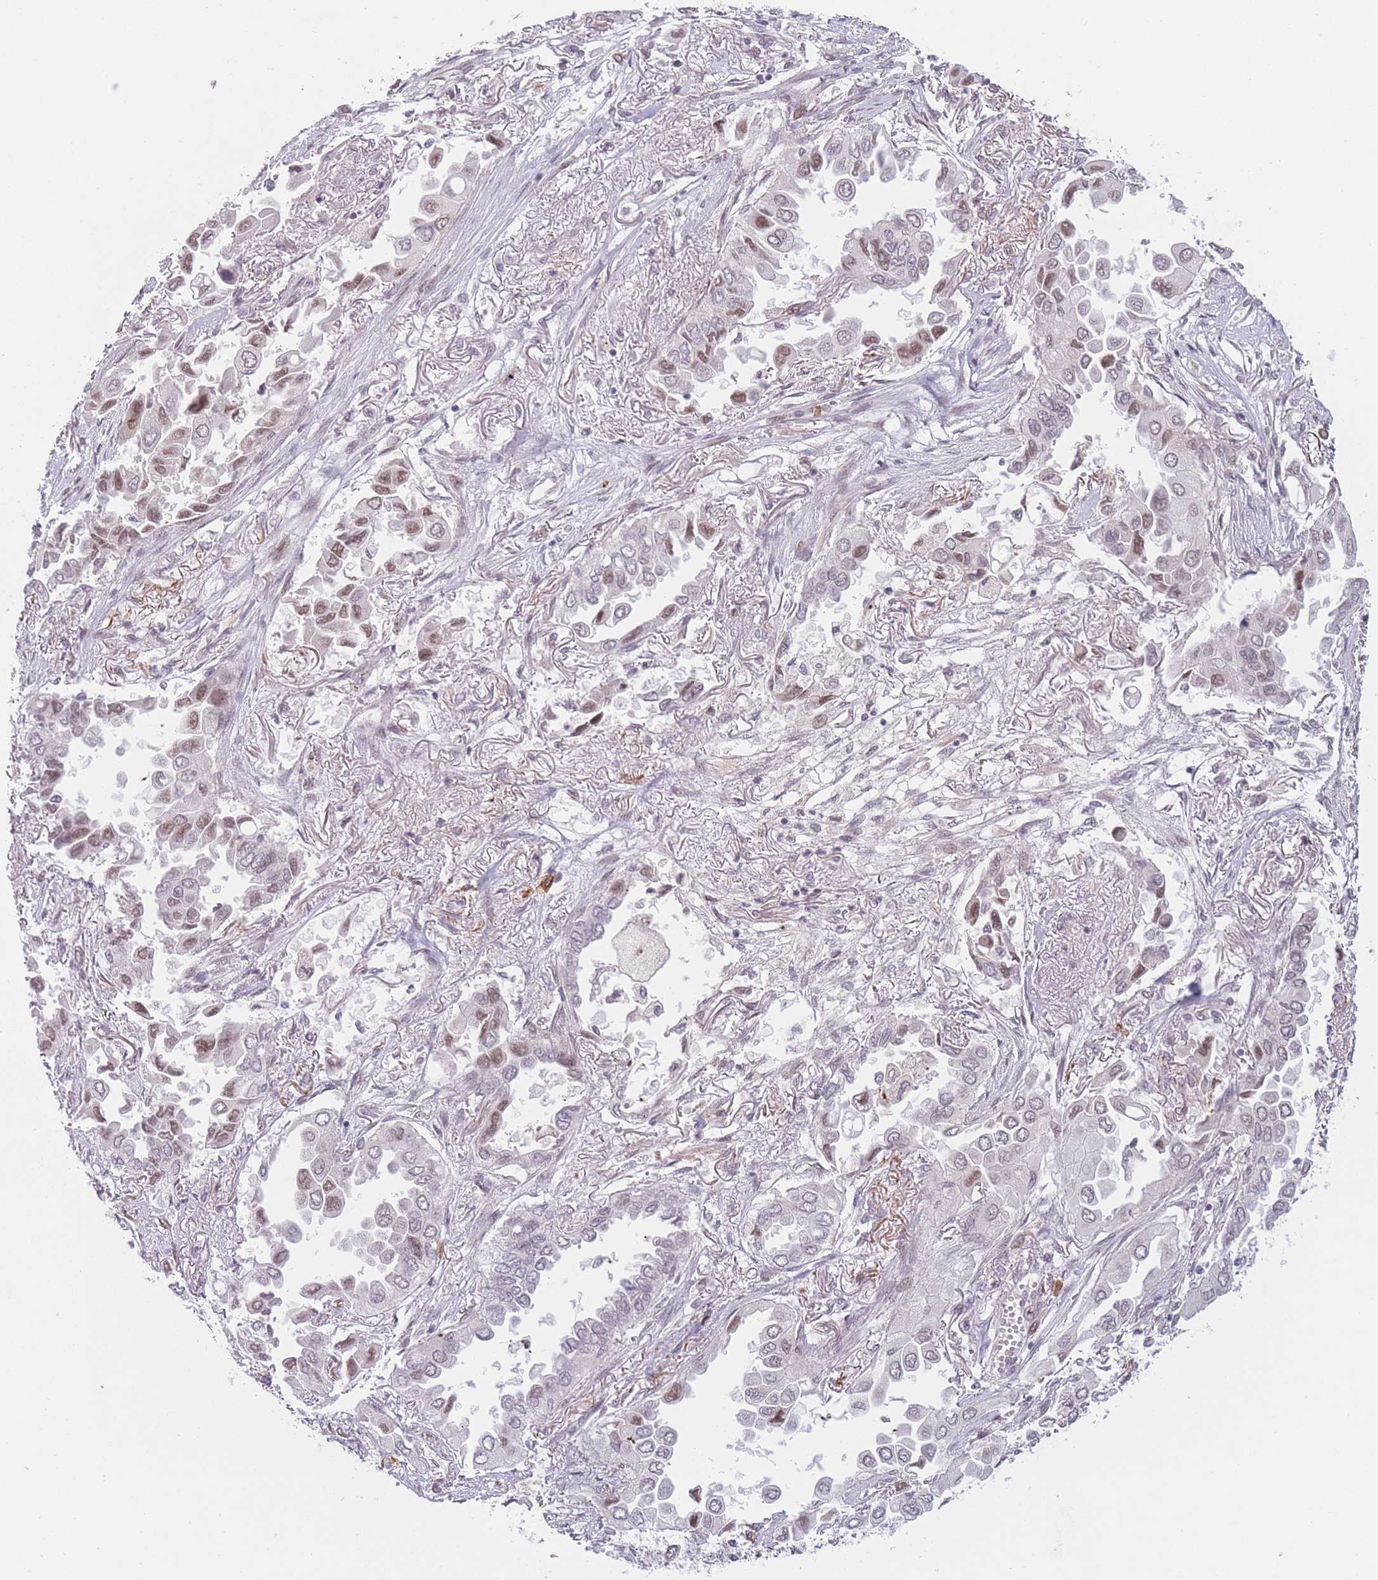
{"staining": {"intensity": "moderate", "quantity": "<25%", "location": "nuclear"}, "tissue": "lung cancer", "cell_type": "Tumor cells", "image_type": "cancer", "snomed": [{"axis": "morphology", "description": "Adenocarcinoma, NOS"}, {"axis": "topography", "description": "Lung"}], "caption": "Moderate nuclear positivity for a protein is appreciated in approximately <25% of tumor cells of adenocarcinoma (lung) using immunohistochemistry.", "gene": "SUPT6H", "patient": {"sex": "female", "age": 76}}